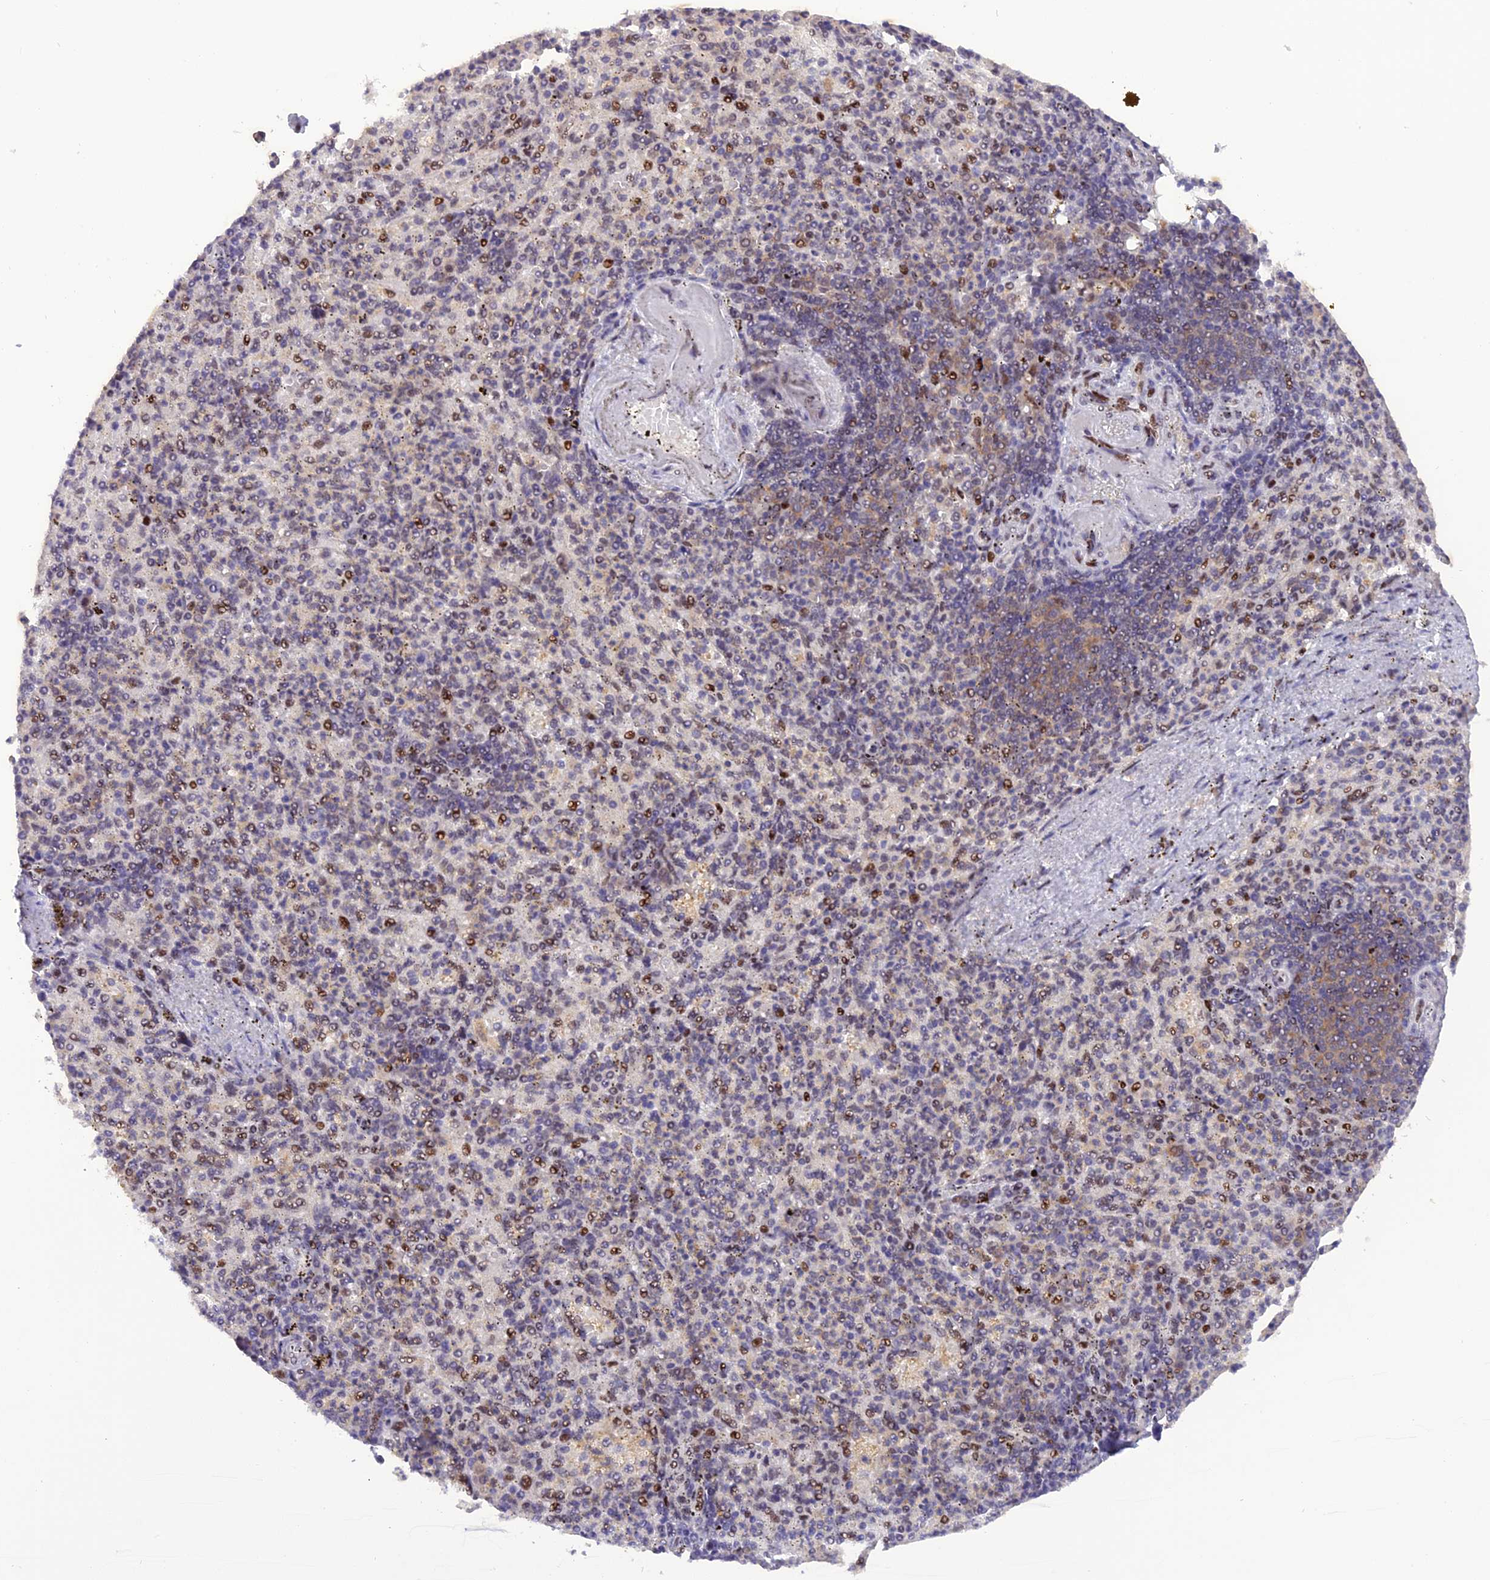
{"staining": {"intensity": "moderate", "quantity": "25%-75%", "location": "nuclear"}, "tissue": "spleen", "cell_type": "Cells in red pulp", "image_type": "normal", "snomed": [{"axis": "morphology", "description": "Normal tissue, NOS"}, {"axis": "topography", "description": "Spleen"}], "caption": "Moderate nuclear staining is present in about 25%-75% of cells in red pulp in normal spleen. Nuclei are stained in blue.", "gene": "RABGGTA", "patient": {"sex": "female", "age": 74}}